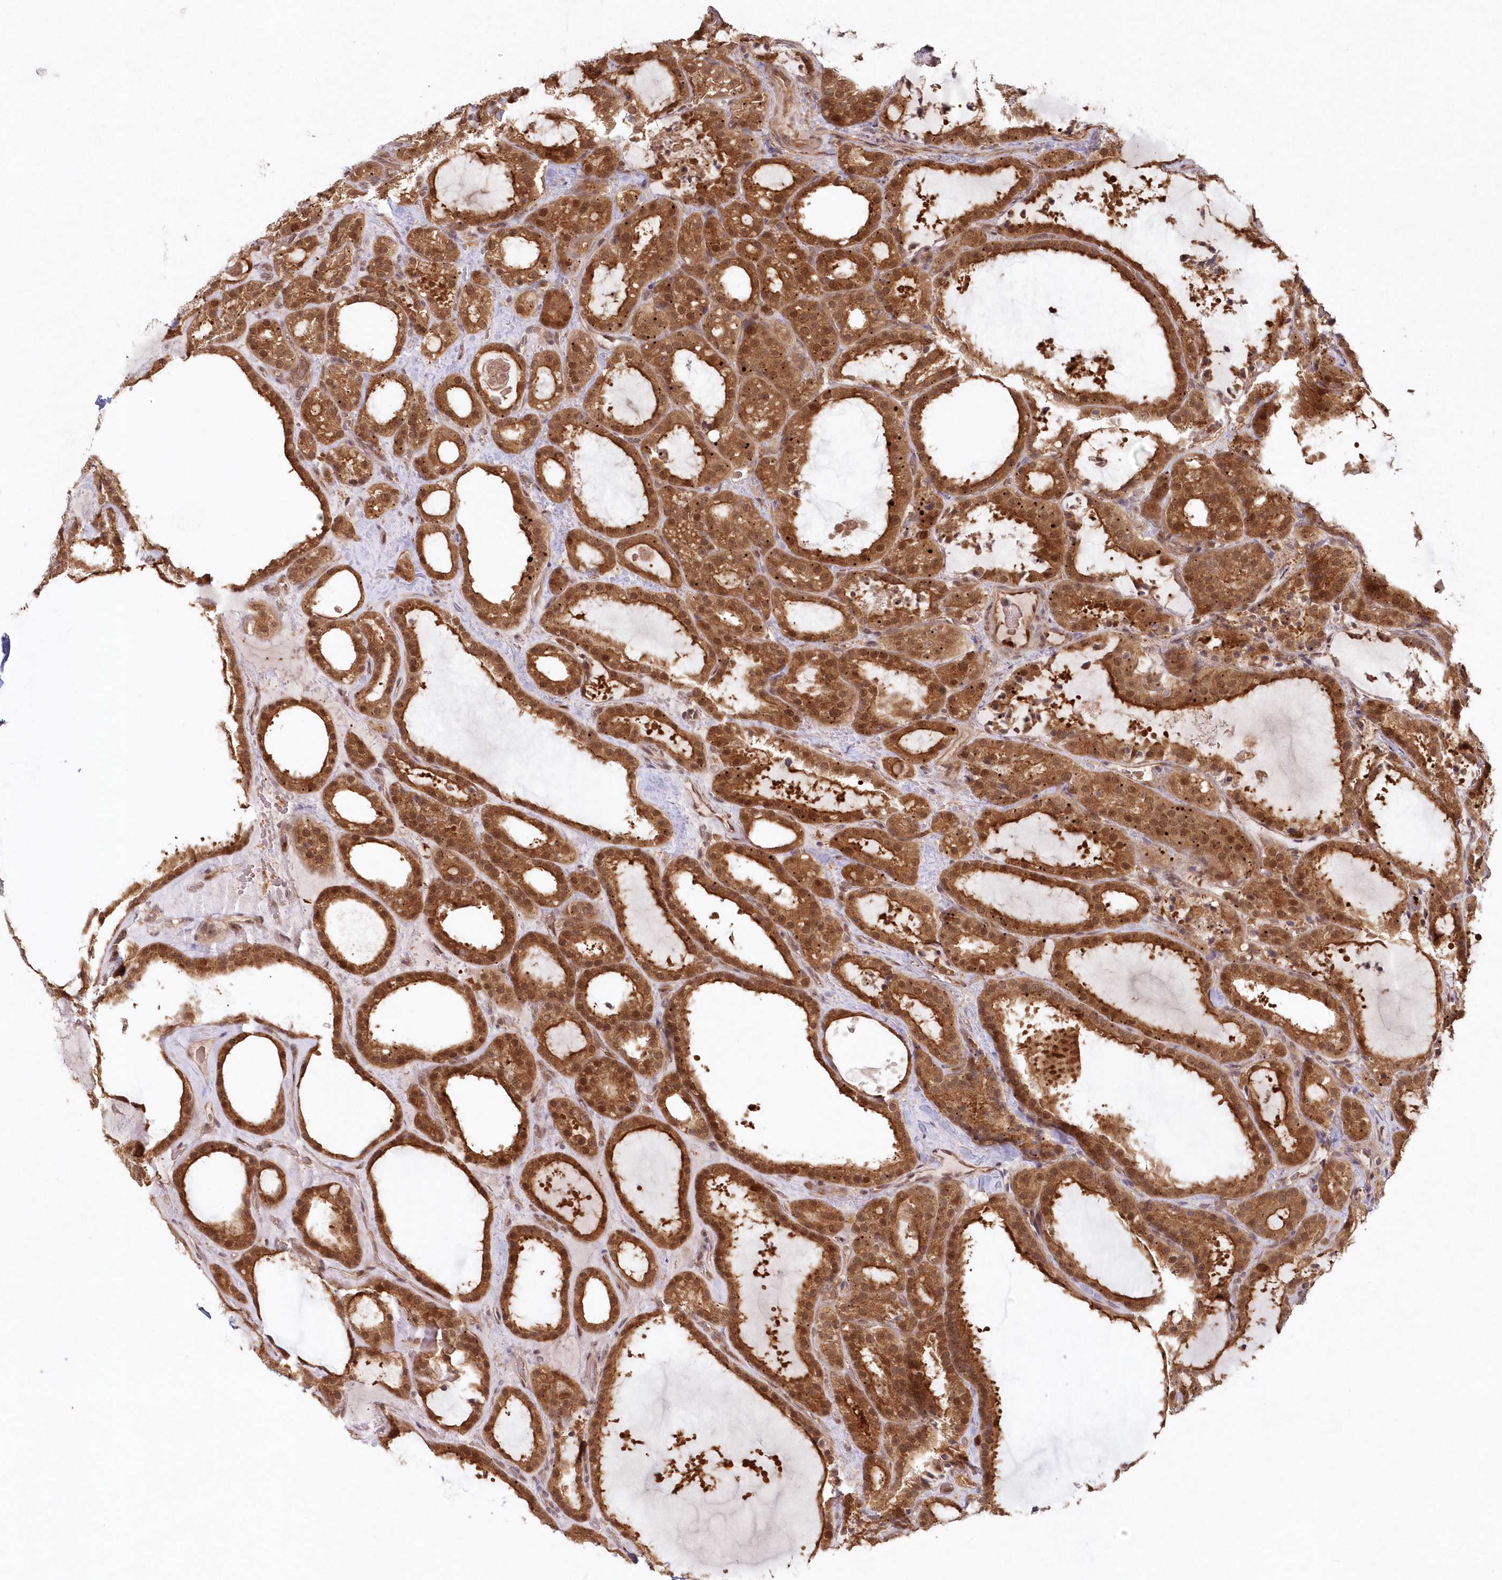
{"staining": {"intensity": "strong", "quantity": ">75%", "location": "cytoplasmic/membranous,nuclear"}, "tissue": "thyroid cancer", "cell_type": "Tumor cells", "image_type": "cancer", "snomed": [{"axis": "morphology", "description": "Papillary adenocarcinoma, NOS"}, {"axis": "topography", "description": "Thyroid gland"}], "caption": "Thyroid cancer stained with immunohistochemistry (IHC) displays strong cytoplasmic/membranous and nuclear positivity in approximately >75% of tumor cells.", "gene": "GBE1", "patient": {"sex": "male", "age": 77}}